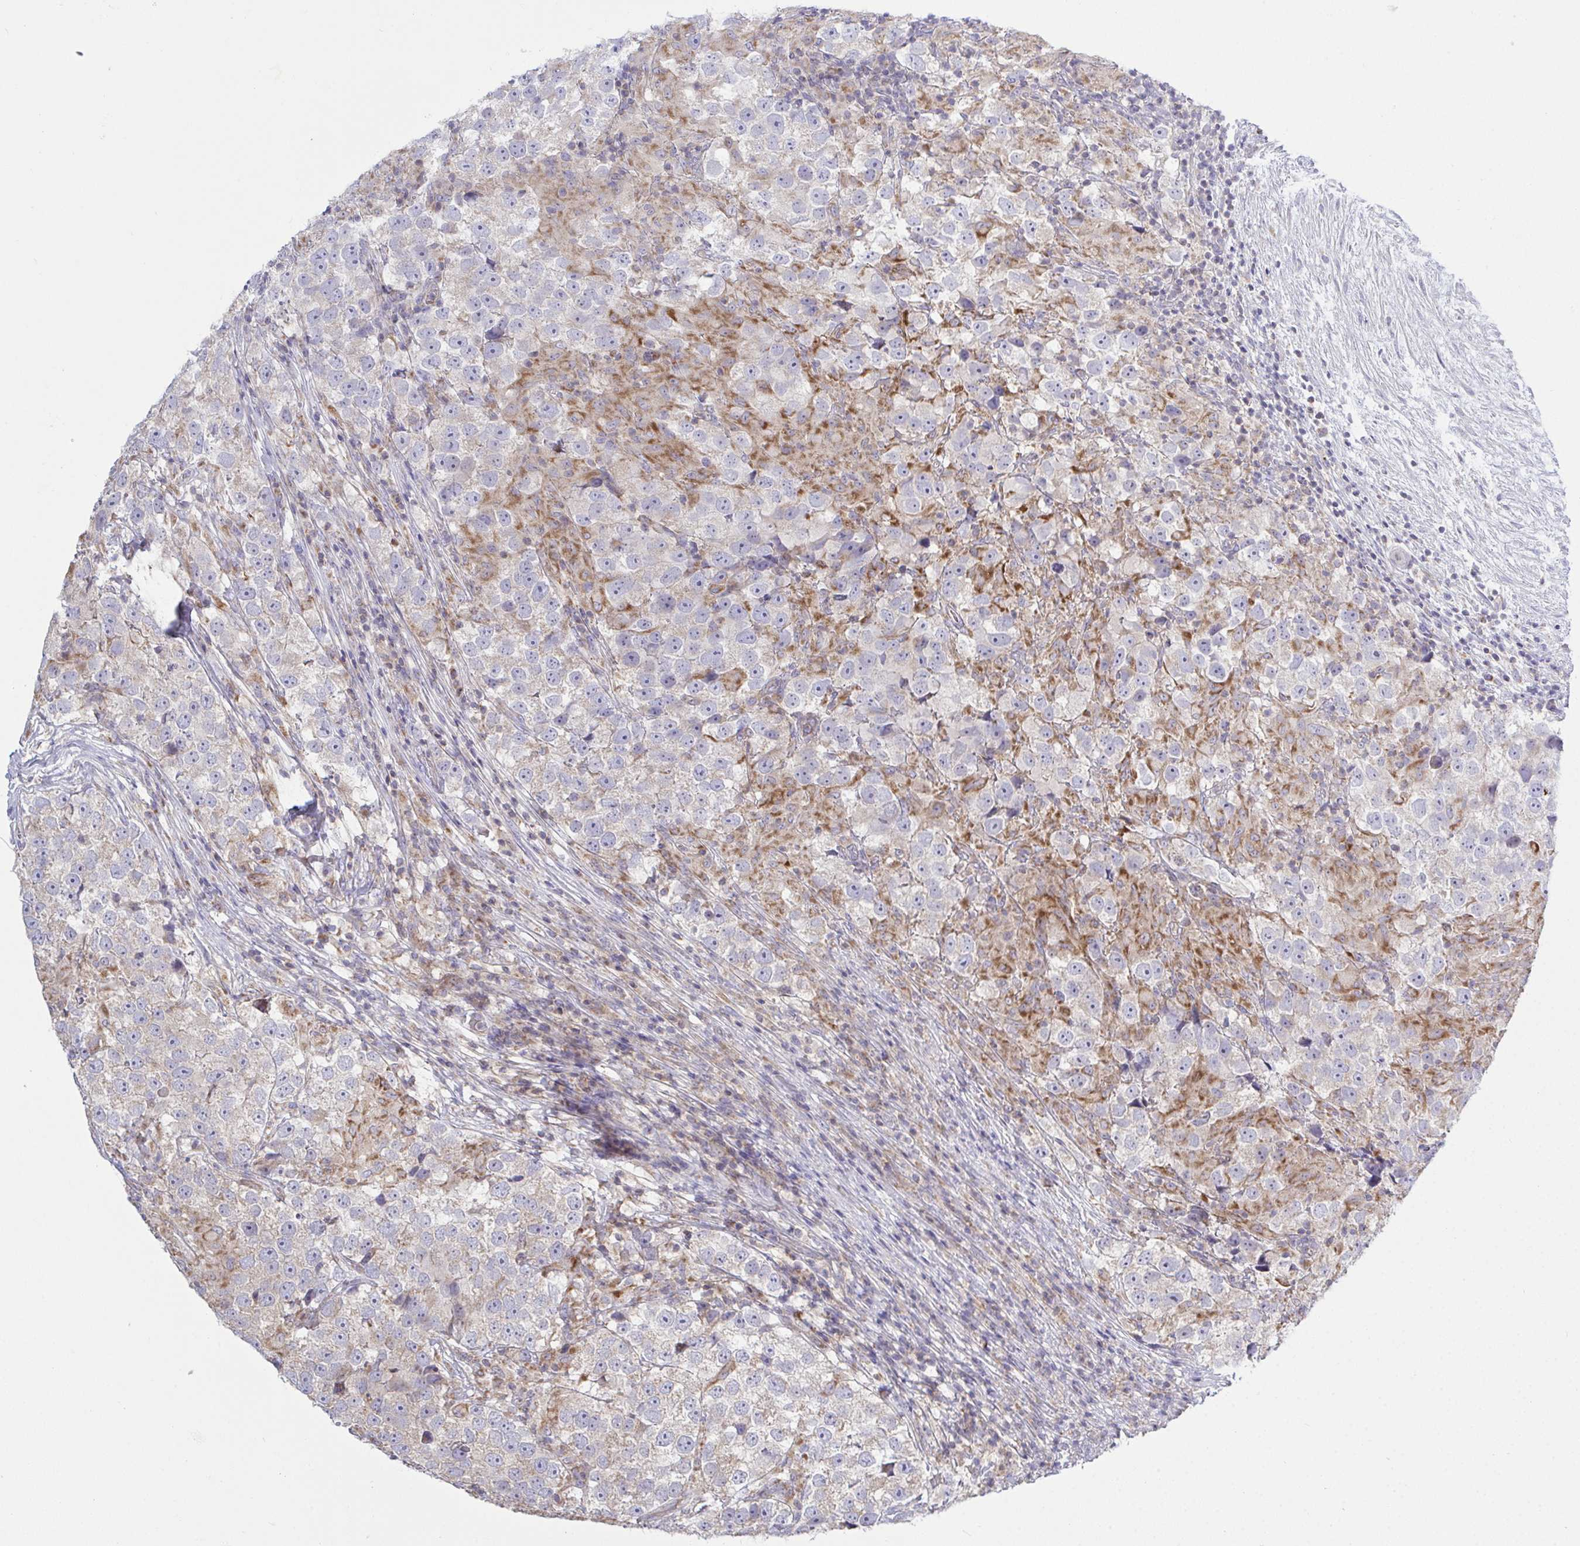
{"staining": {"intensity": "weak", "quantity": "<25%", "location": "cytoplasmic/membranous"}, "tissue": "testis cancer", "cell_type": "Tumor cells", "image_type": "cancer", "snomed": [{"axis": "morphology", "description": "Seminoma, NOS"}, {"axis": "topography", "description": "Testis"}], "caption": "Immunohistochemistry photomicrograph of human testis seminoma stained for a protein (brown), which shows no expression in tumor cells.", "gene": "NDUFA7", "patient": {"sex": "male", "age": 46}}